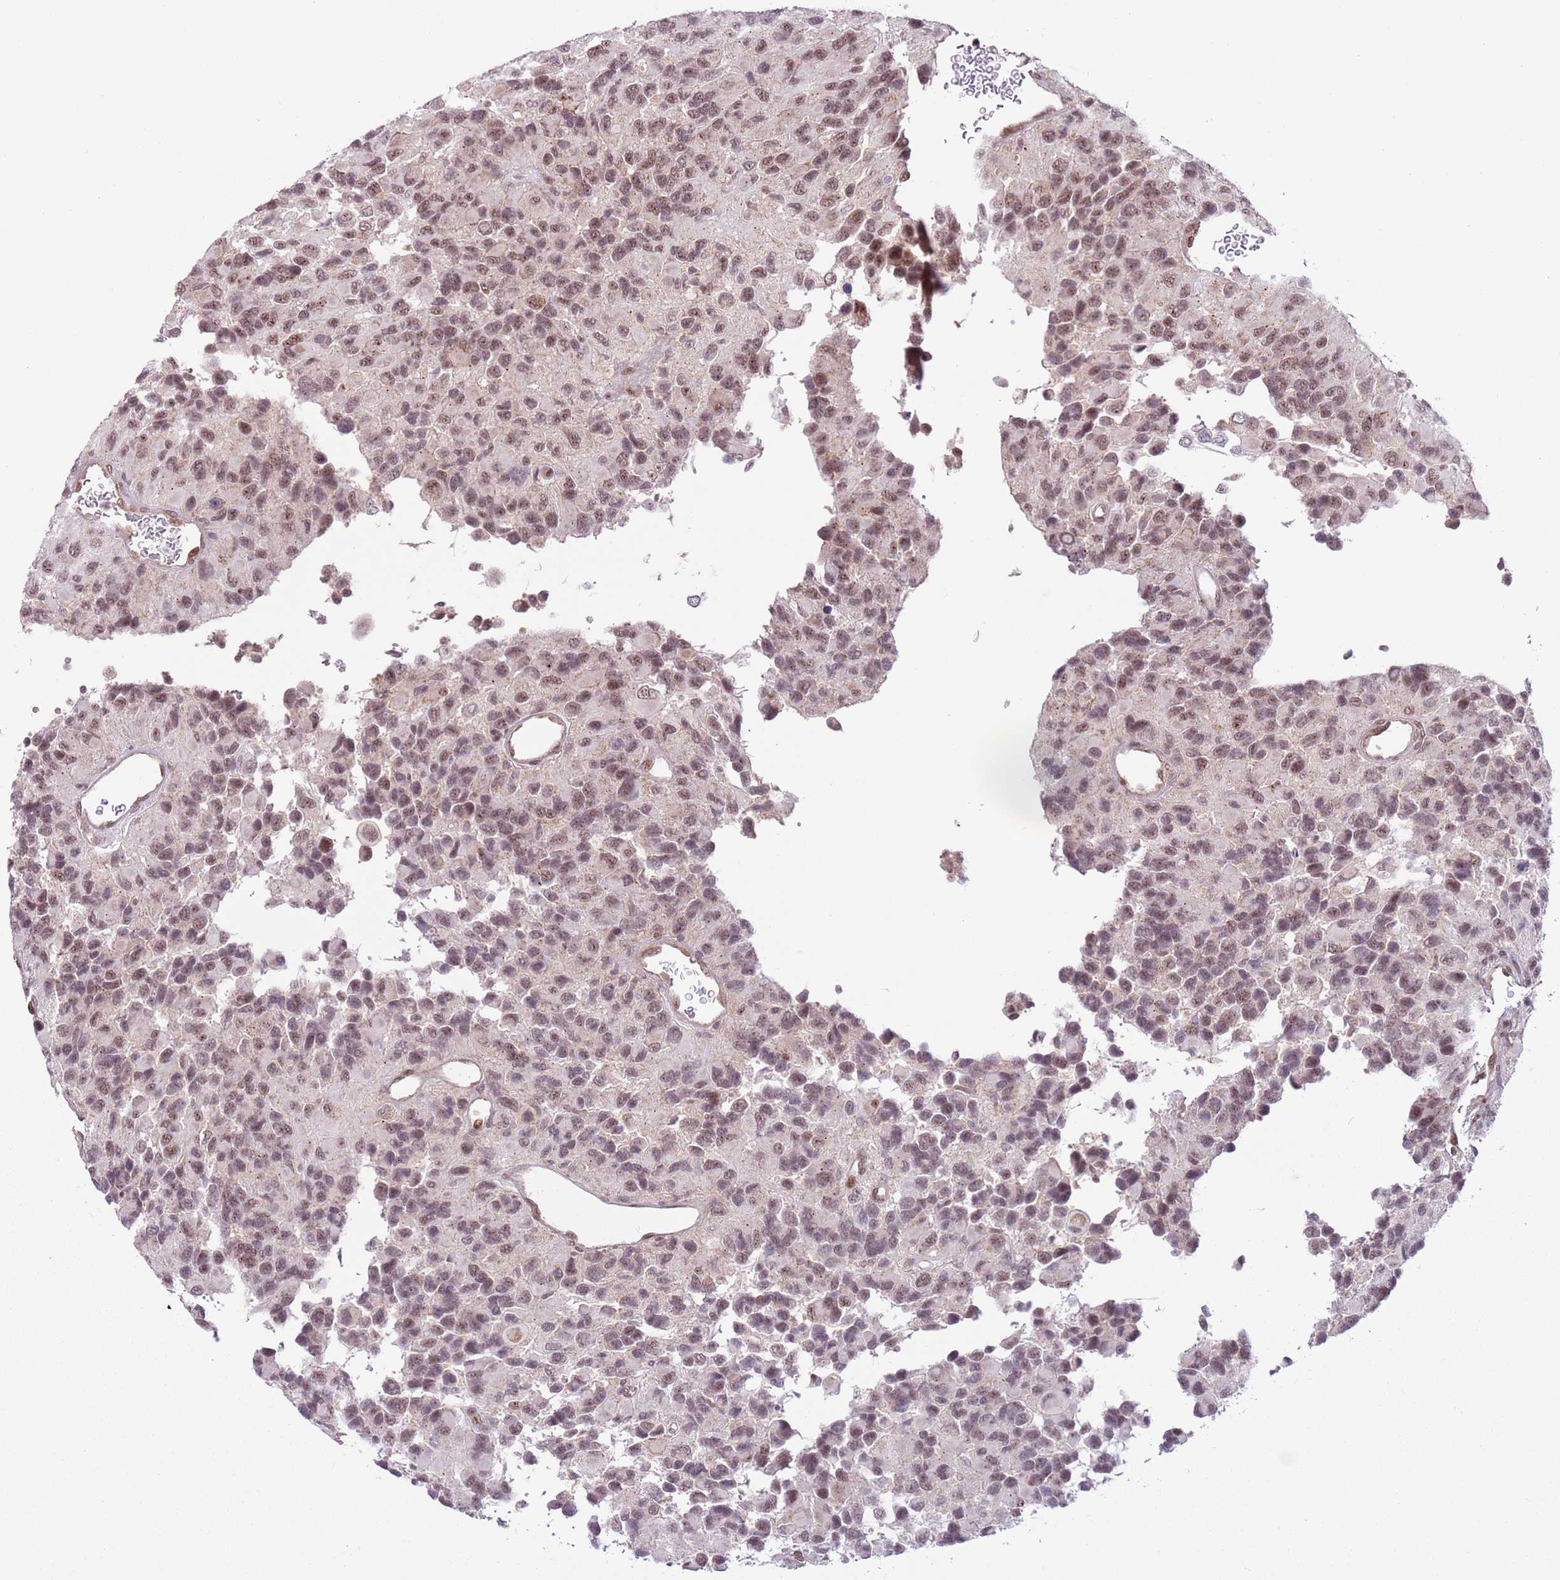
{"staining": {"intensity": "moderate", "quantity": ">75%", "location": "nuclear"}, "tissue": "glioma", "cell_type": "Tumor cells", "image_type": "cancer", "snomed": [{"axis": "morphology", "description": "Glioma, malignant, High grade"}, {"axis": "topography", "description": "Brain"}], "caption": "Immunohistochemical staining of malignant high-grade glioma shows medium levels of moderate nuclear protein positivity in about >75% of tumor cells.", "gene": "SIPA1L3", "patient": {"sex": "male", "age": 77}}